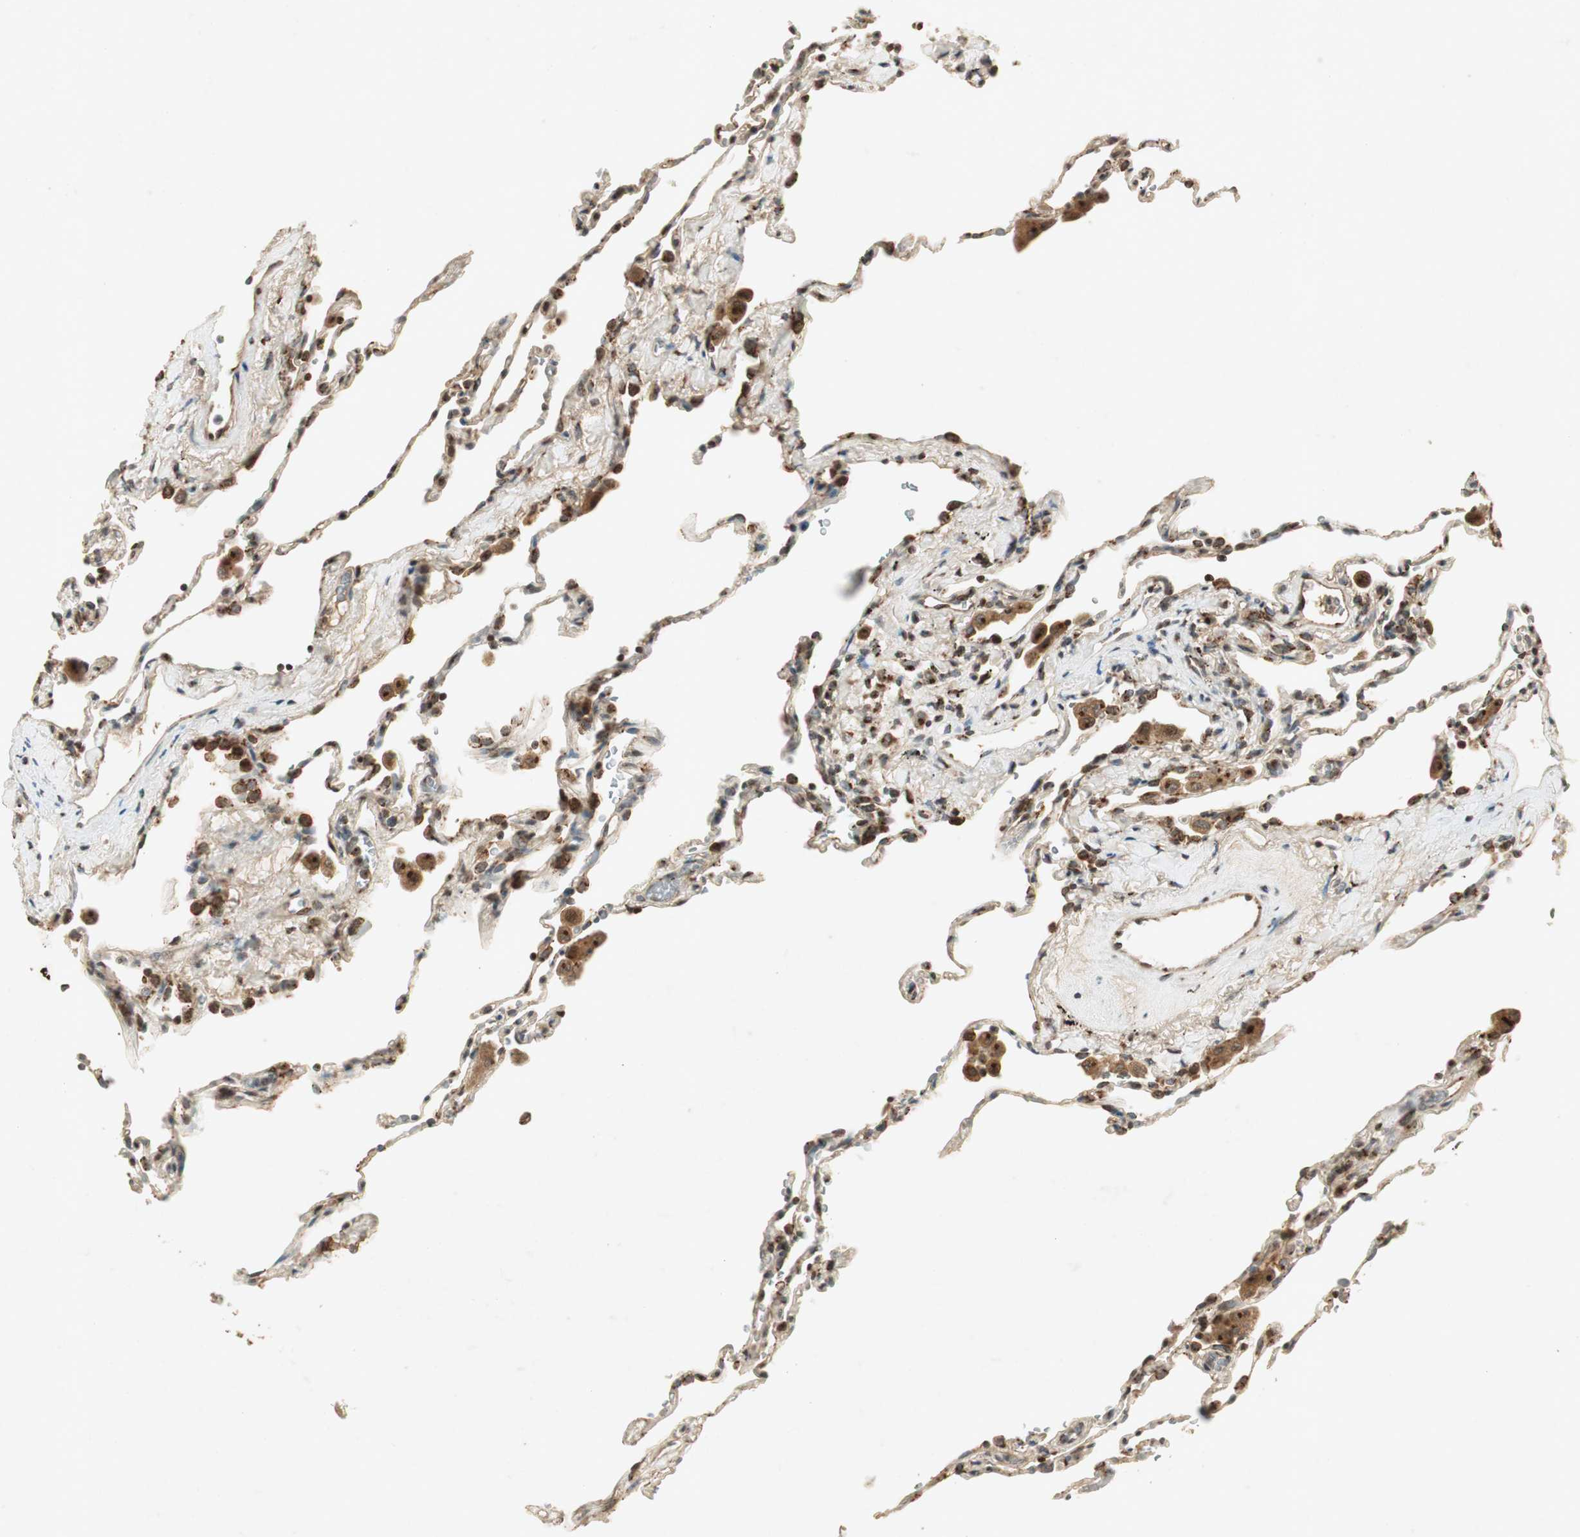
{"staining": {"intensity": "moderate", "quantity": ">75%", "location": "cytoplasmic/membranous"}, "tissue": "lung", "cell_type": "Alveolar cells", "image_type": "normal", "snomed": [{"axis": "morphology", "description": "Normal tissue, NOS"}, {"axis": "topography", "description": "Lung"}], "caption": "The micrograph demonstrates staining of normal lung, revealing moderate cytoplasmic/membranous protein positivity (brown color) within alveolar cells.", "gene": "NEO1", "patient": {"sex": "male", "age": 59}}